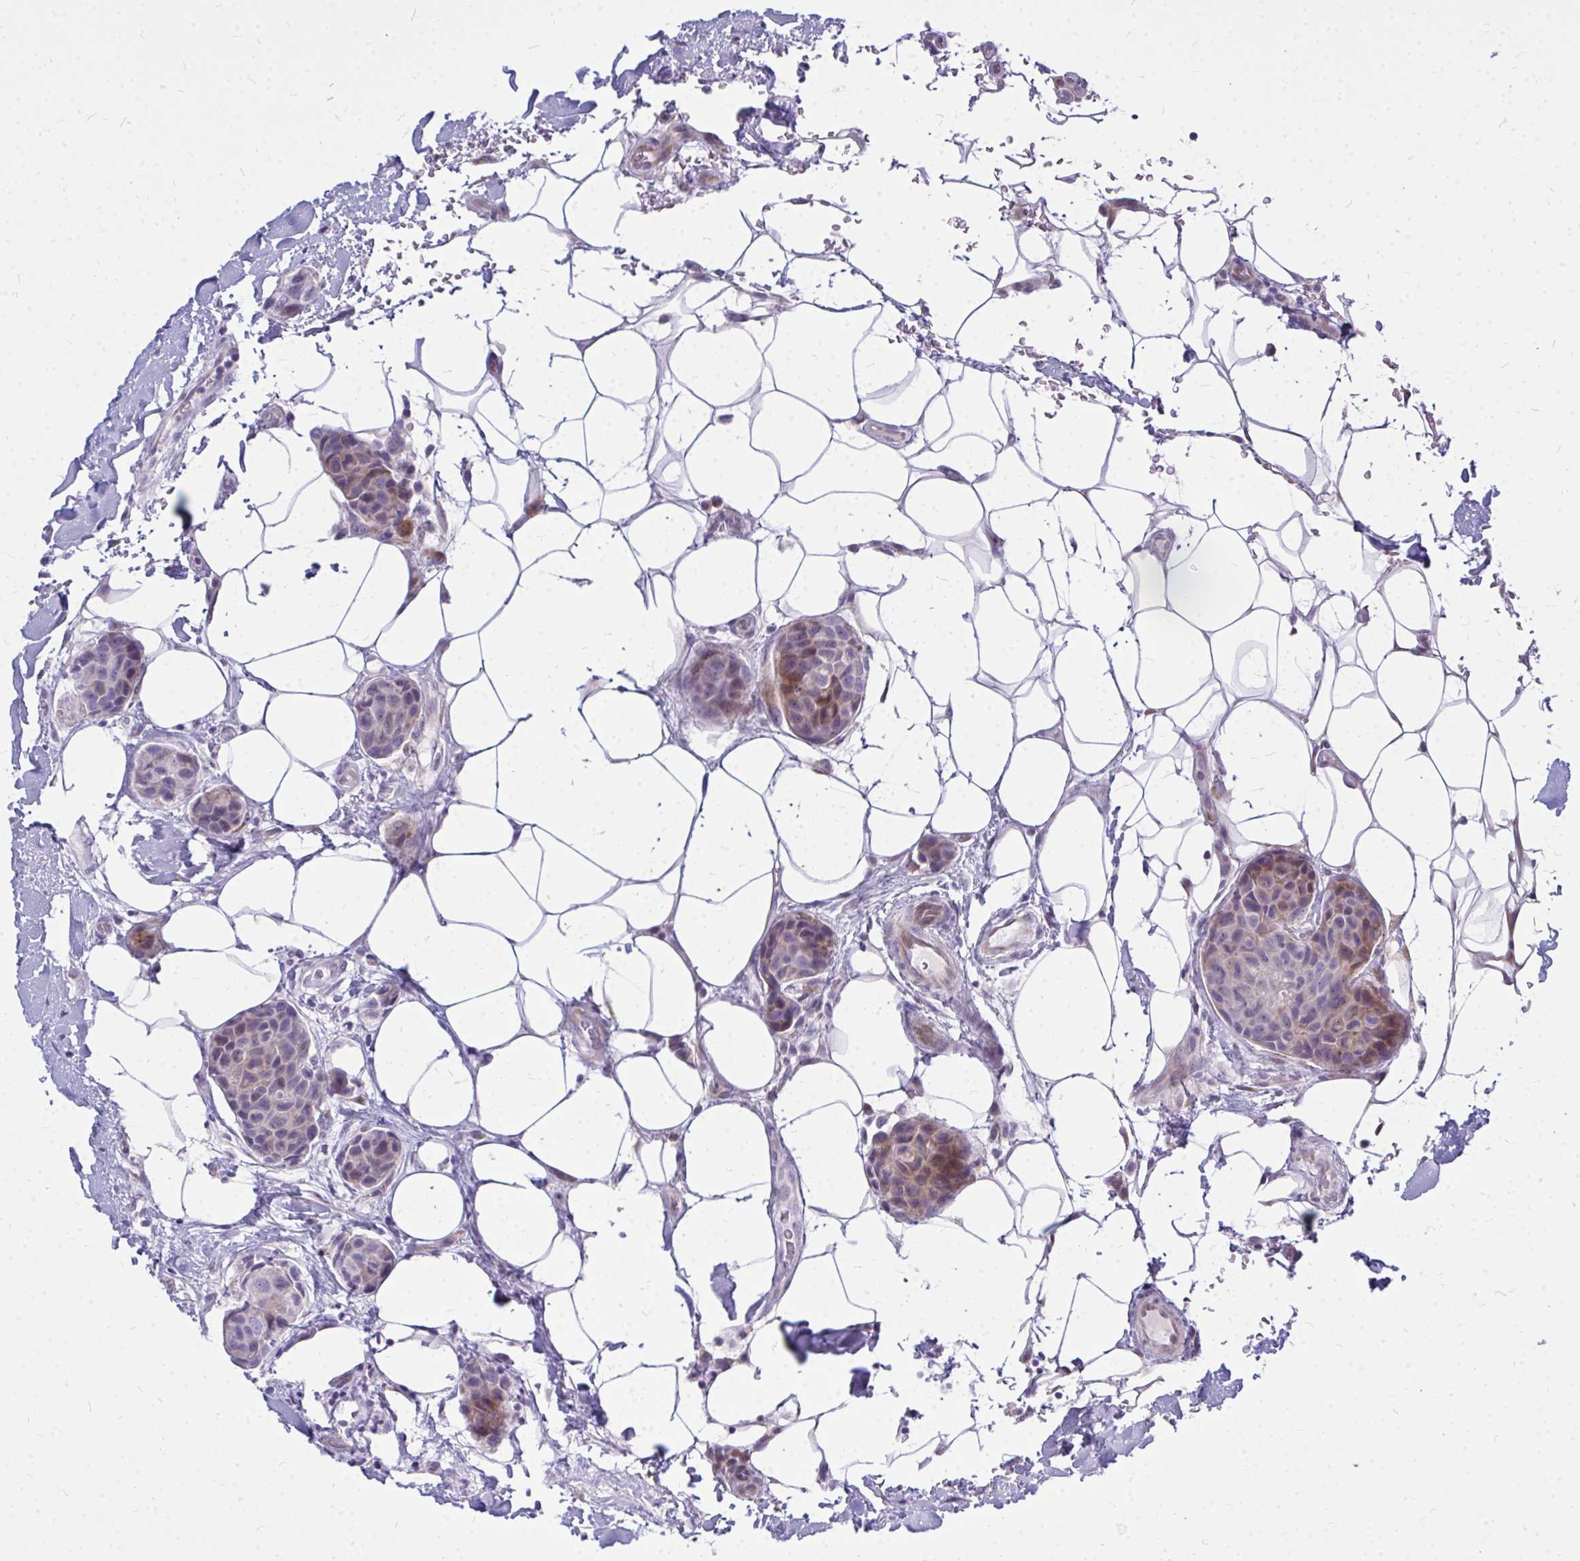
{"staining": {"intensity": "moderate", "quantity": "<25%", "location": "cytoplasmic/membranous"}, "tissue": "breast cancer", "cell_type": "Tumor cells", "image_type": "cancer", "snomed": [{"axis": "morphology", "description": "Duct carcinoma"}, {"axis": "topography", "description": "Breast"}, {"axis": "topography", "description": "Lymph node"}], "caption": "Moderate cytoplasmic/membranous protein staining is seen in approximately <25% of tumor cells in invasive ductal carcinoma (breast).", "gene": "ZSCAN25", "patient": {"sex": "female", "age": 80}}